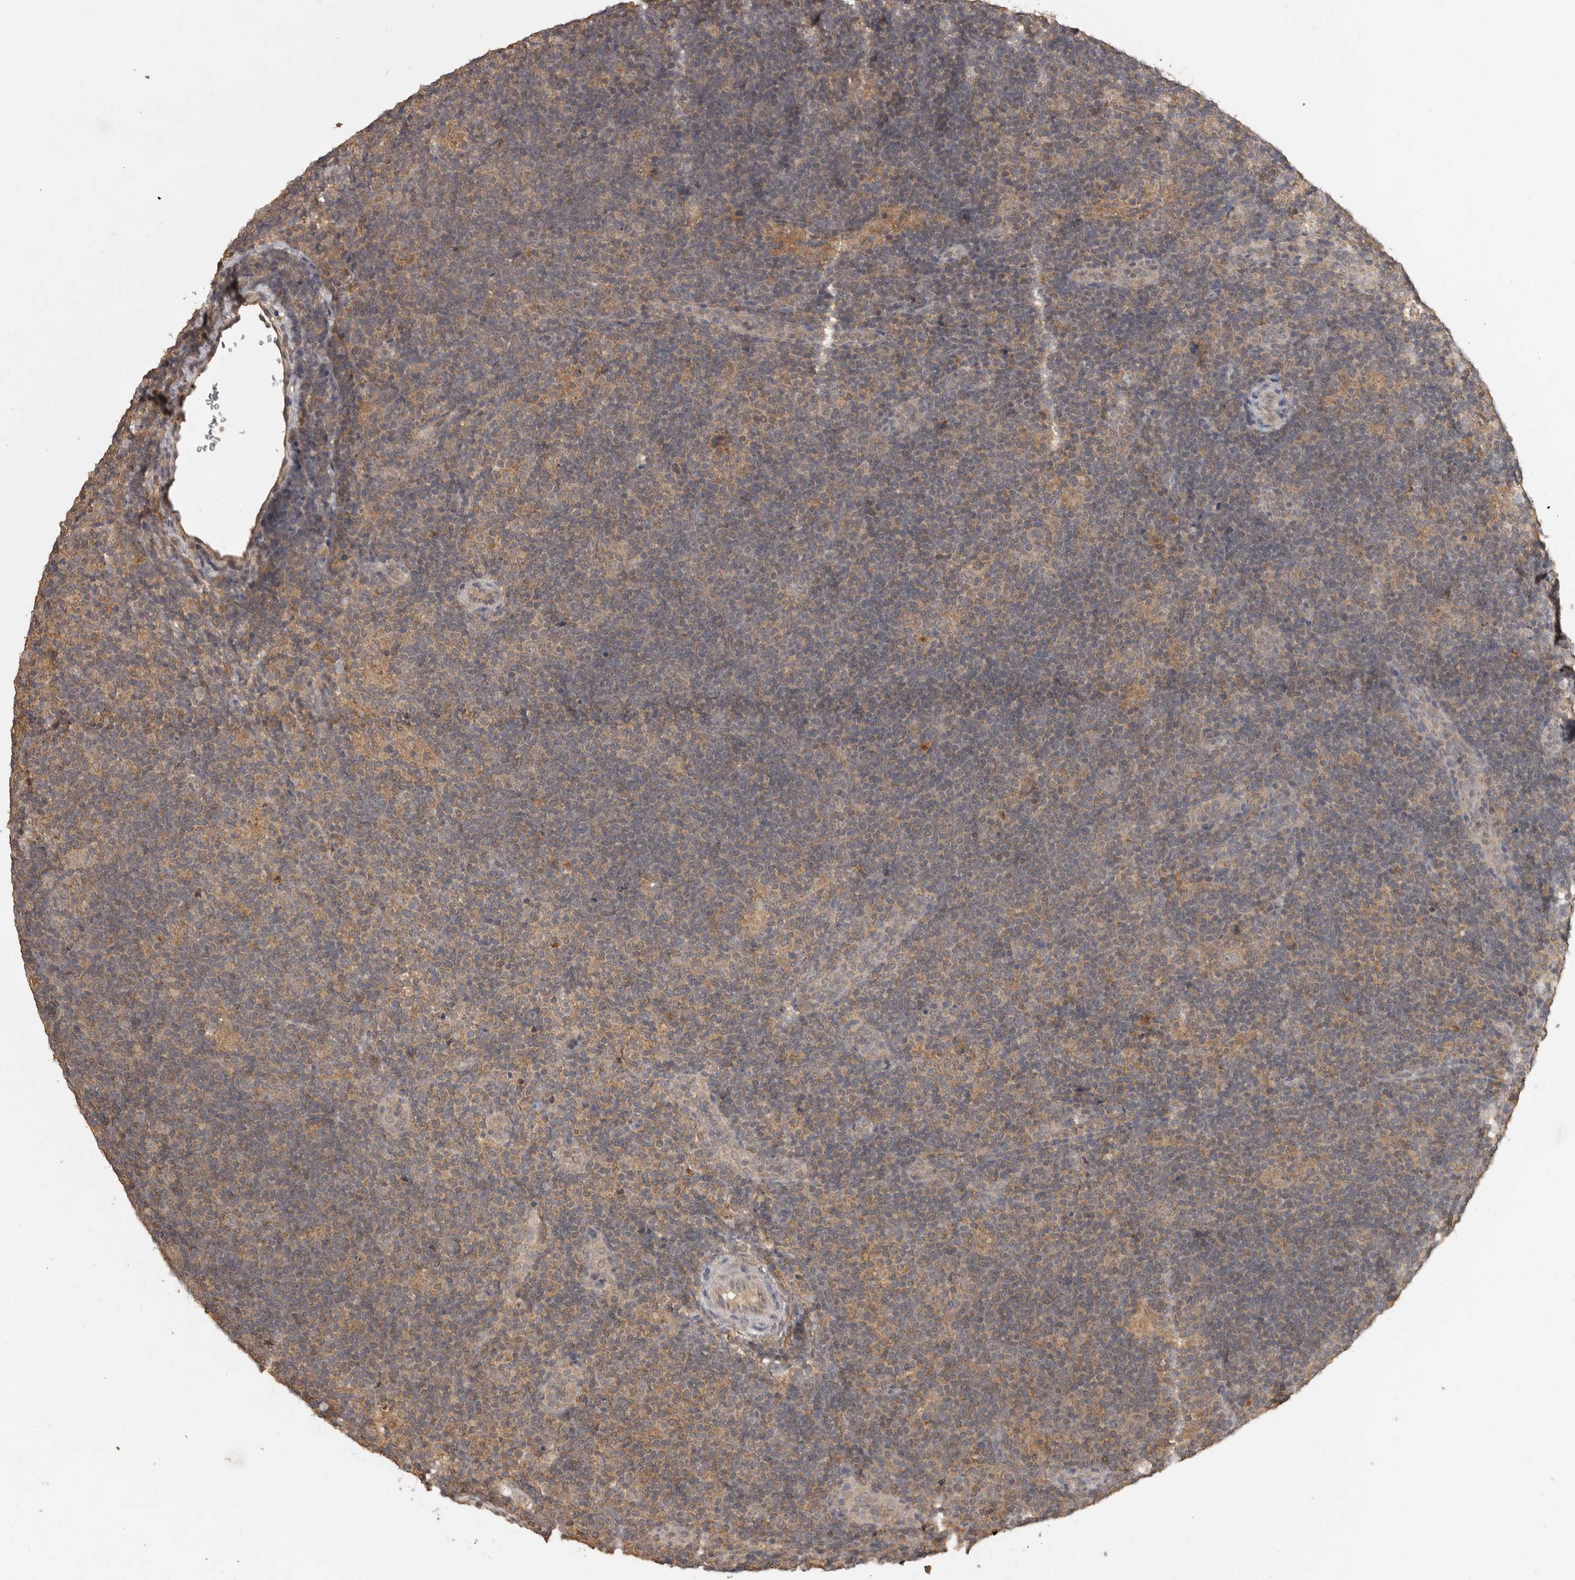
{"staining": {"intensity": "weak", "quantity": ">75%", "location": "cytoplasmic/membranous"}, "tissue": "lymphoma", "cell_type": "Tumor cells", "image_type": "cancer", "snomed": [{"axis": "morphology", "description": "Hodgkin's disease, NOS"}, {"axis": "topography", "description": "Lymph node"}], "caption": "High-magnification brightfield microscopy of lymphoma stained with DAB (brown) and counterstained with hematoxylin (blue). tumor cells exhibit weak cytoplasmic/membranous positivity is seen in about>75% of cells.", "gene": "ADAMTS4", "patient": {"sex": "female", "age": 57}}